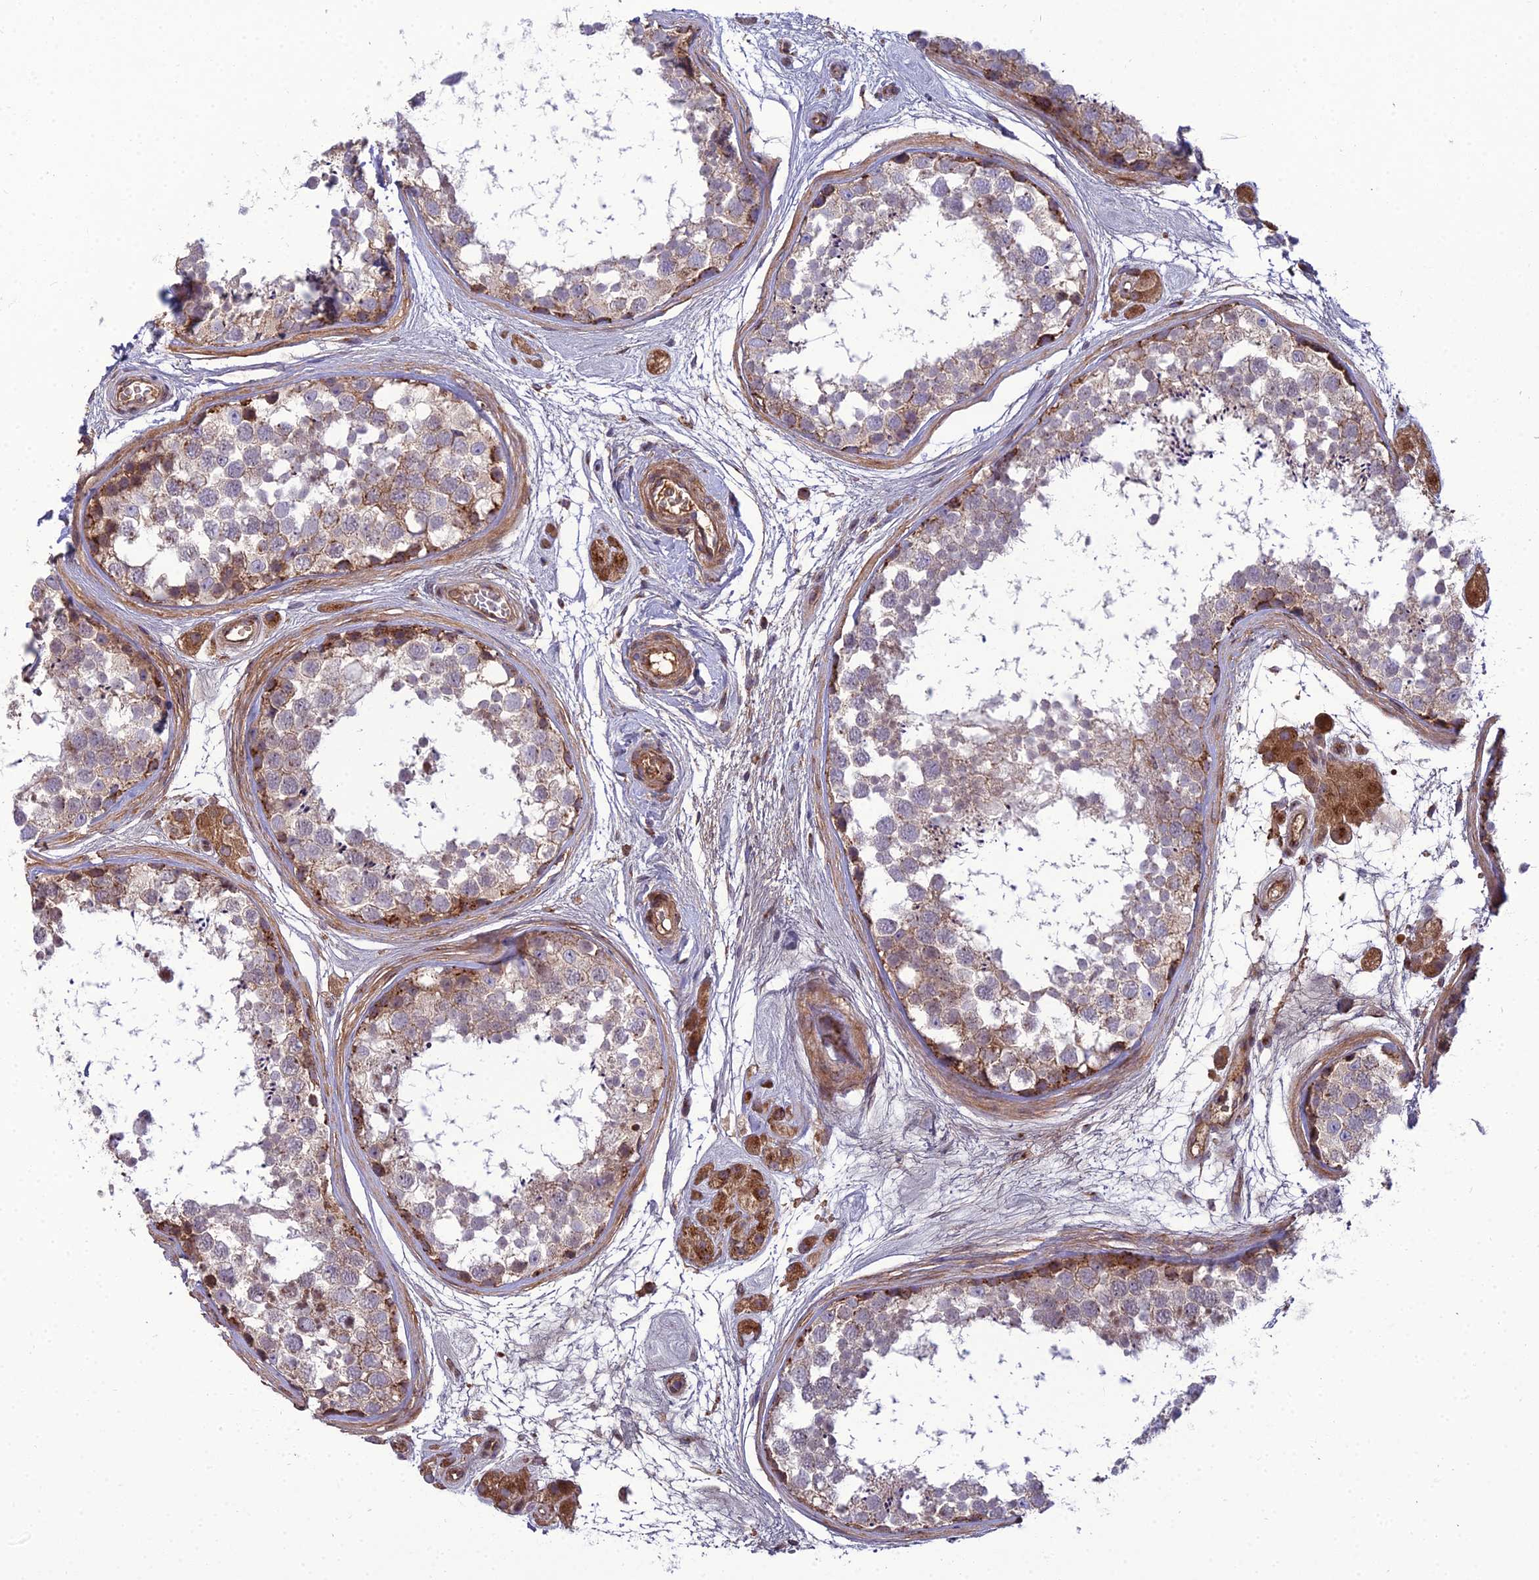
{"staining": {"intensity": "moderate", "quantity": ">75%", "location": "cytoplasmic/membranous"}, "tissue": "testis", "cell_type": "Cells in seminiferous ducts", "image_type": "normal", "snomed": [{"axis": "morphology", "description": "Normal tissue, NOS"}, {"axis": "topography", "description": "Testis"}], "caption": "Immunohistochemical staining of normal human testis demonstrates >75% levels of moderate cytoplasmic/membranous protein expression in about >75% of cells in seminiferous ducts.", "gene": "LNPEP", "patient": {"sex": "male", "age": 56}}